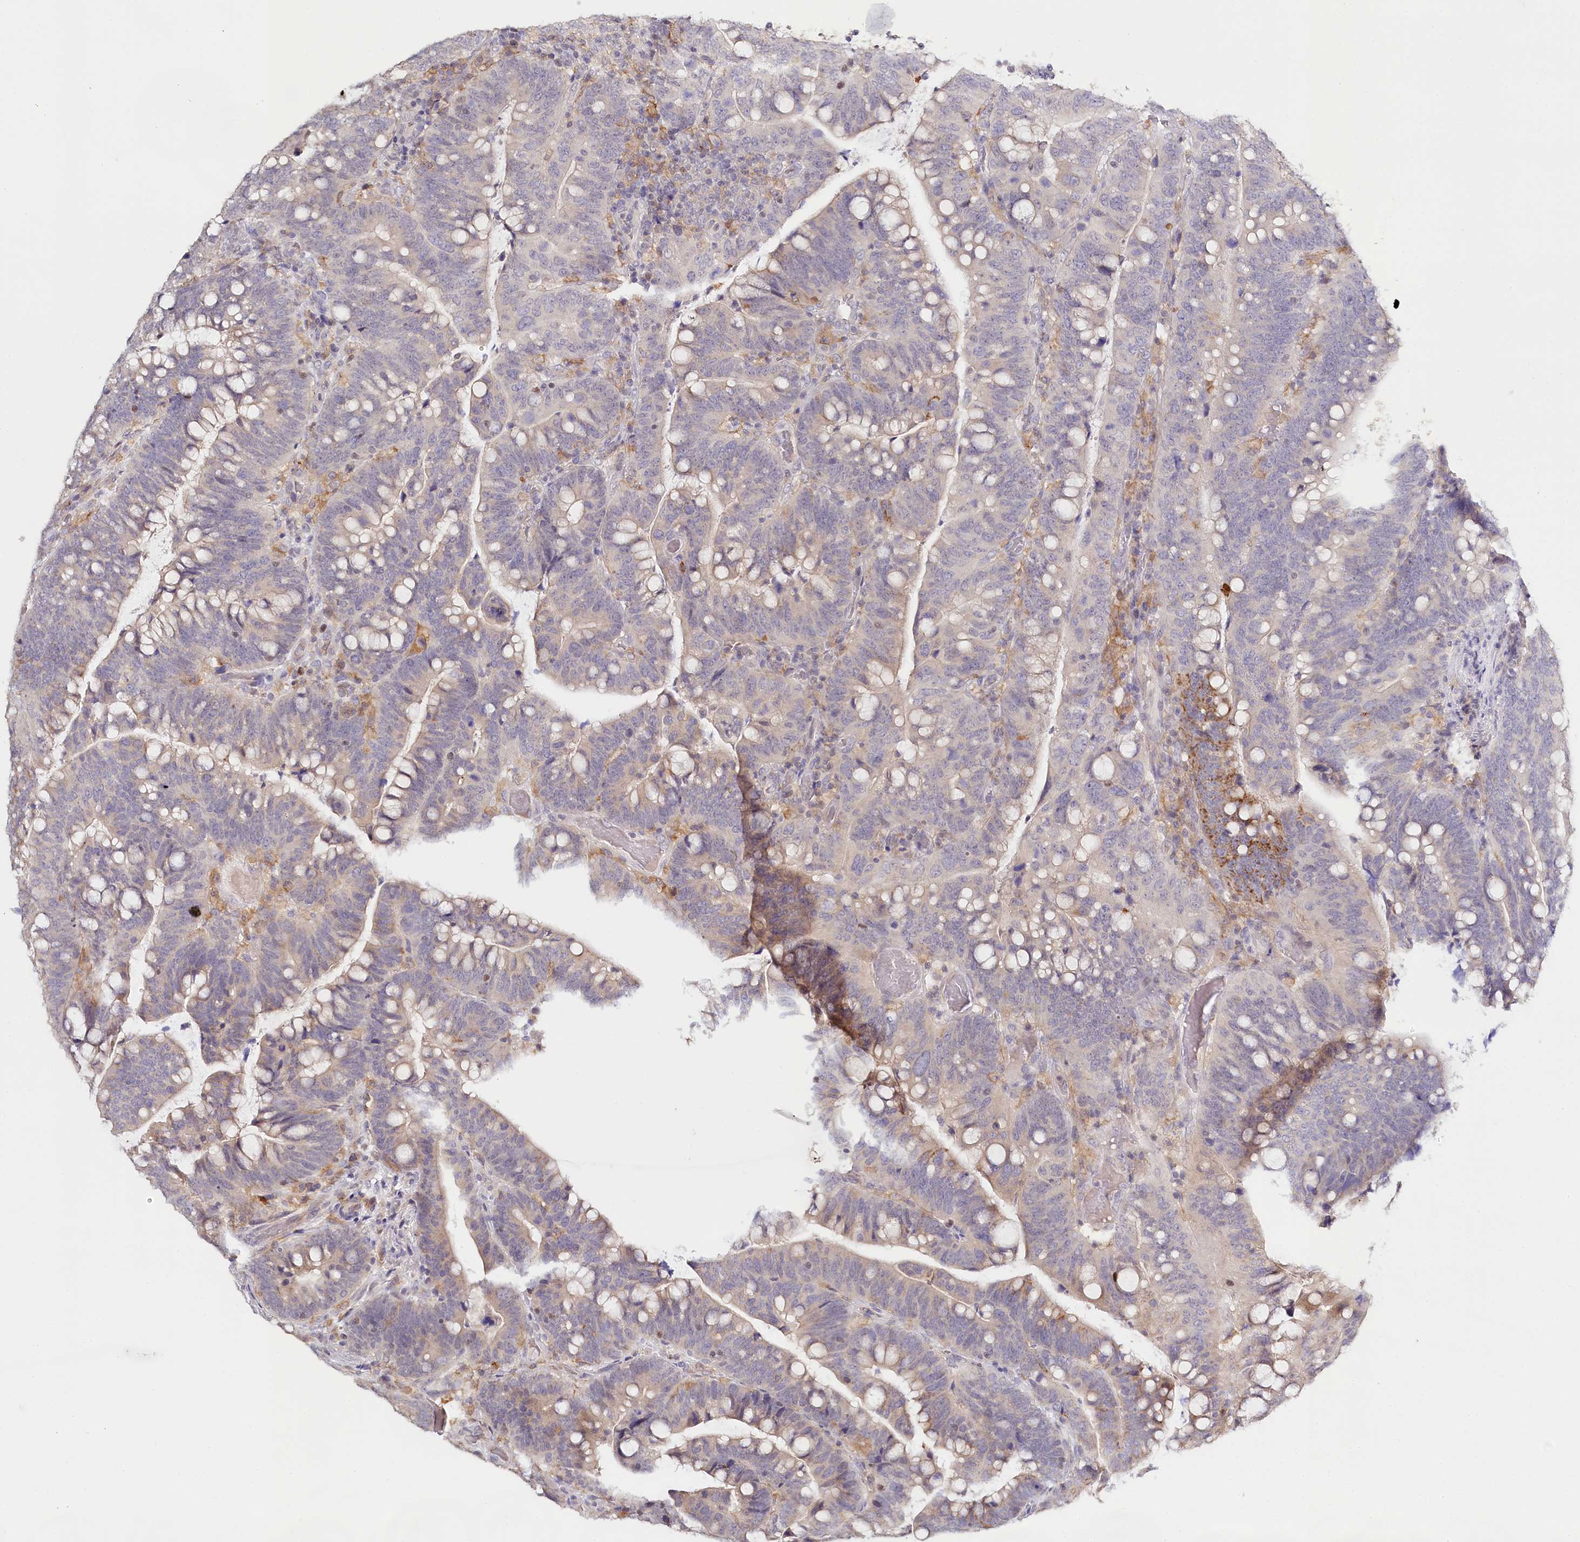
{"staining": {"intensity": "negative", "quantity": "none", "location": "none"}, "tissue": "colorectal cancer", "cell_type": "Tumor cells", "image_type": "cancer", "snomed": [{"axis": "morphology", "description": "Normal tissue, NOS"}, {"axis": "morphology", "description": "Adenocarcinoma, NOS"}, {"axis": "topography", "description": "Colon"}], "caption": "The histopathology image displays no staining of tumor cells in colorectal adenocarcinoma. The staining is performed using DAB (3,3'-diaminobenzidine) brown chromogen with nuclei counter-stained in using hematoxylin.", "gene": "DAPK1", "patient": {"sex": "female", "age": 66}}